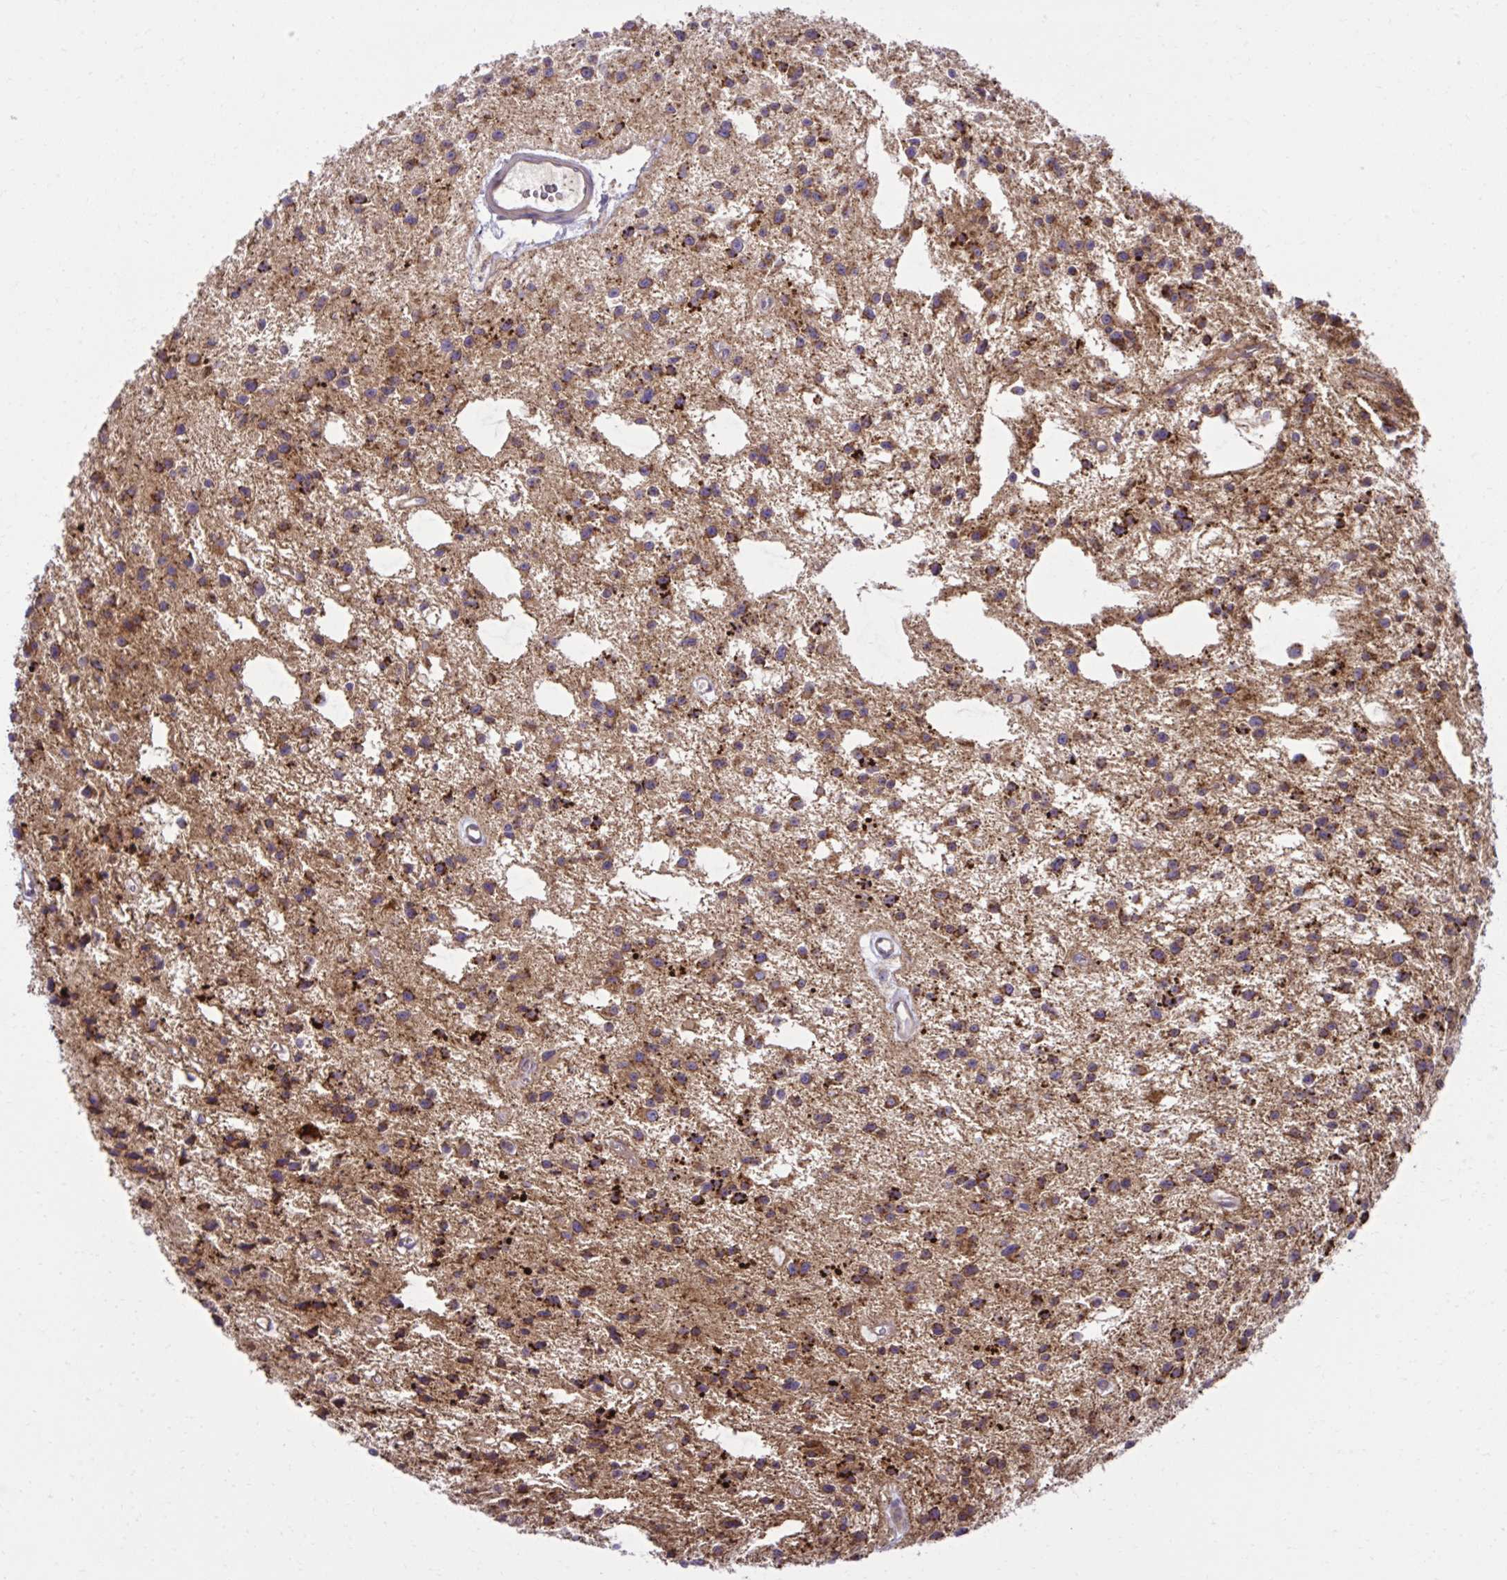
{"staining": {"intensity": "strong", "quantity": ">75%", "location": "cytoplasmic/membranous"}, "tissue": "glioma", "cell_type": "Tumor cells", "image_type": "cancer", "snomed": [{"axis": "morphology", "description": "Glioma, malignant, Low grade"}, {"axis": "topography", "description": "Brain"}], "caption": "Human glioma stained with a protein marker reveals strong staining in tumor cells.", "gene": "LIMS1", "patient": {"sex": "male", "age": 43}}